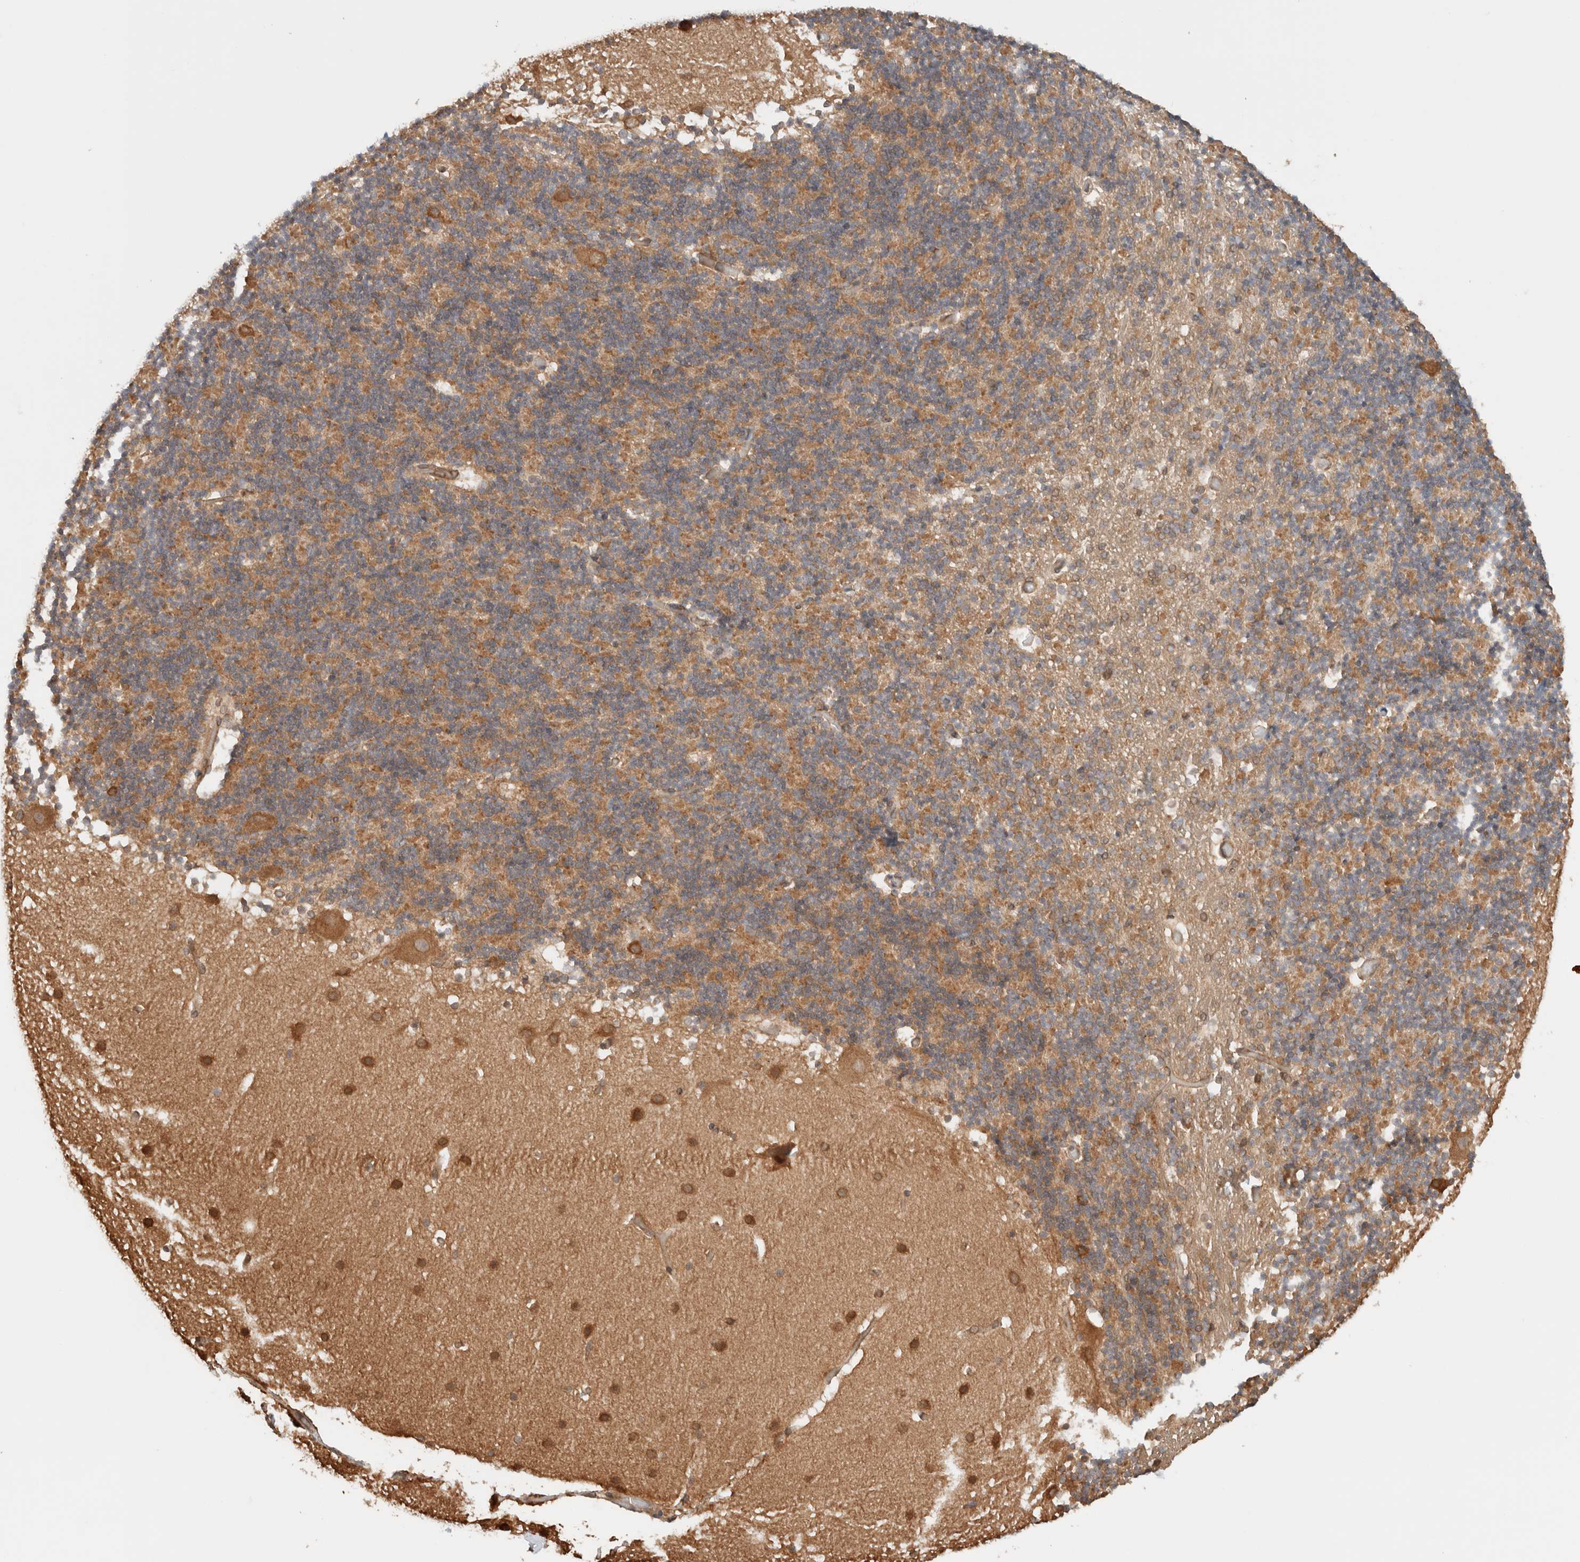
{"staining": {"intensity": "moderate", "quantity": "25%-75%", "location": "cytoplasmic/membranous"}, "tissue": "cerebellum", "cell_type": "Cells in granular layer", "image_type": "normal", "snomed": [{"axis": "morphology", "description": "Normal tissue, NOS"}, {"axis": "topography", "description": "Cerebellum"}], "caption": "The image exhibits staining of benign cerebellum, revealing moderate cytoplasmic/membranous protein expression (brown color) within cells in granular layer.", "gene": "ARFGEF2", "patient": {"sex": "male", "age": 57}}